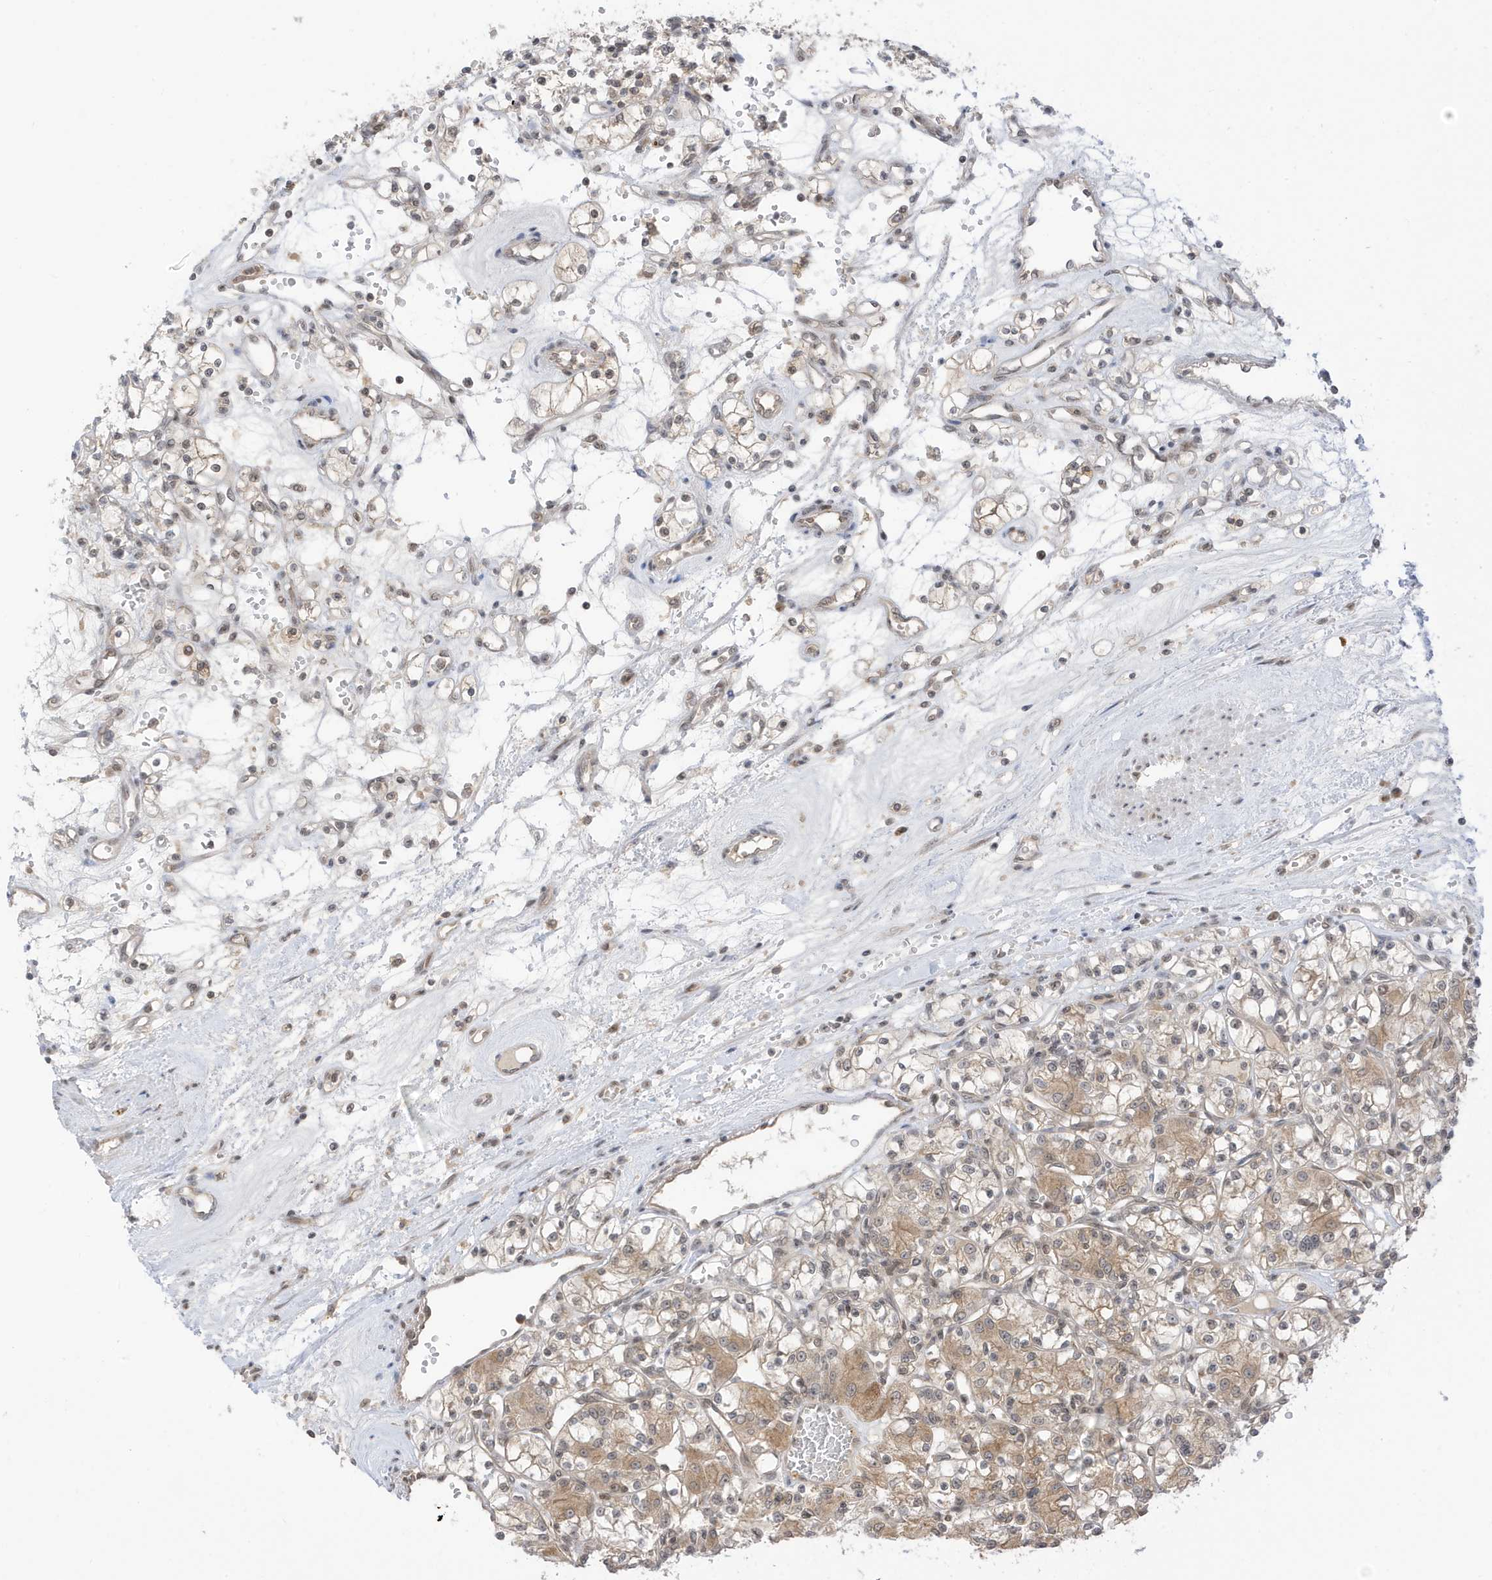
{"staining": {"intensity": "moderate", "quantity": ">75%", "location": "cytoplasmic/membranous"}, "tissue": "renal cancer", "cell_type": "Tumor cells", "image_type": "cancer", "snomed": [{"axis": "morphology", "description": "Adenocarcinoma, NOS"}, {"axis": "topography", "description": "Kidney"}], "caption": "This photomicrograph exhibits immunohistochemistry staining of renal cancer (adenocarcinoma), with medium moderate cytoplasmic/membranous expression in approximately >75% of tumor cells.", "gene": "TAB3", "patient": {"sex": "female", "age": 59}}